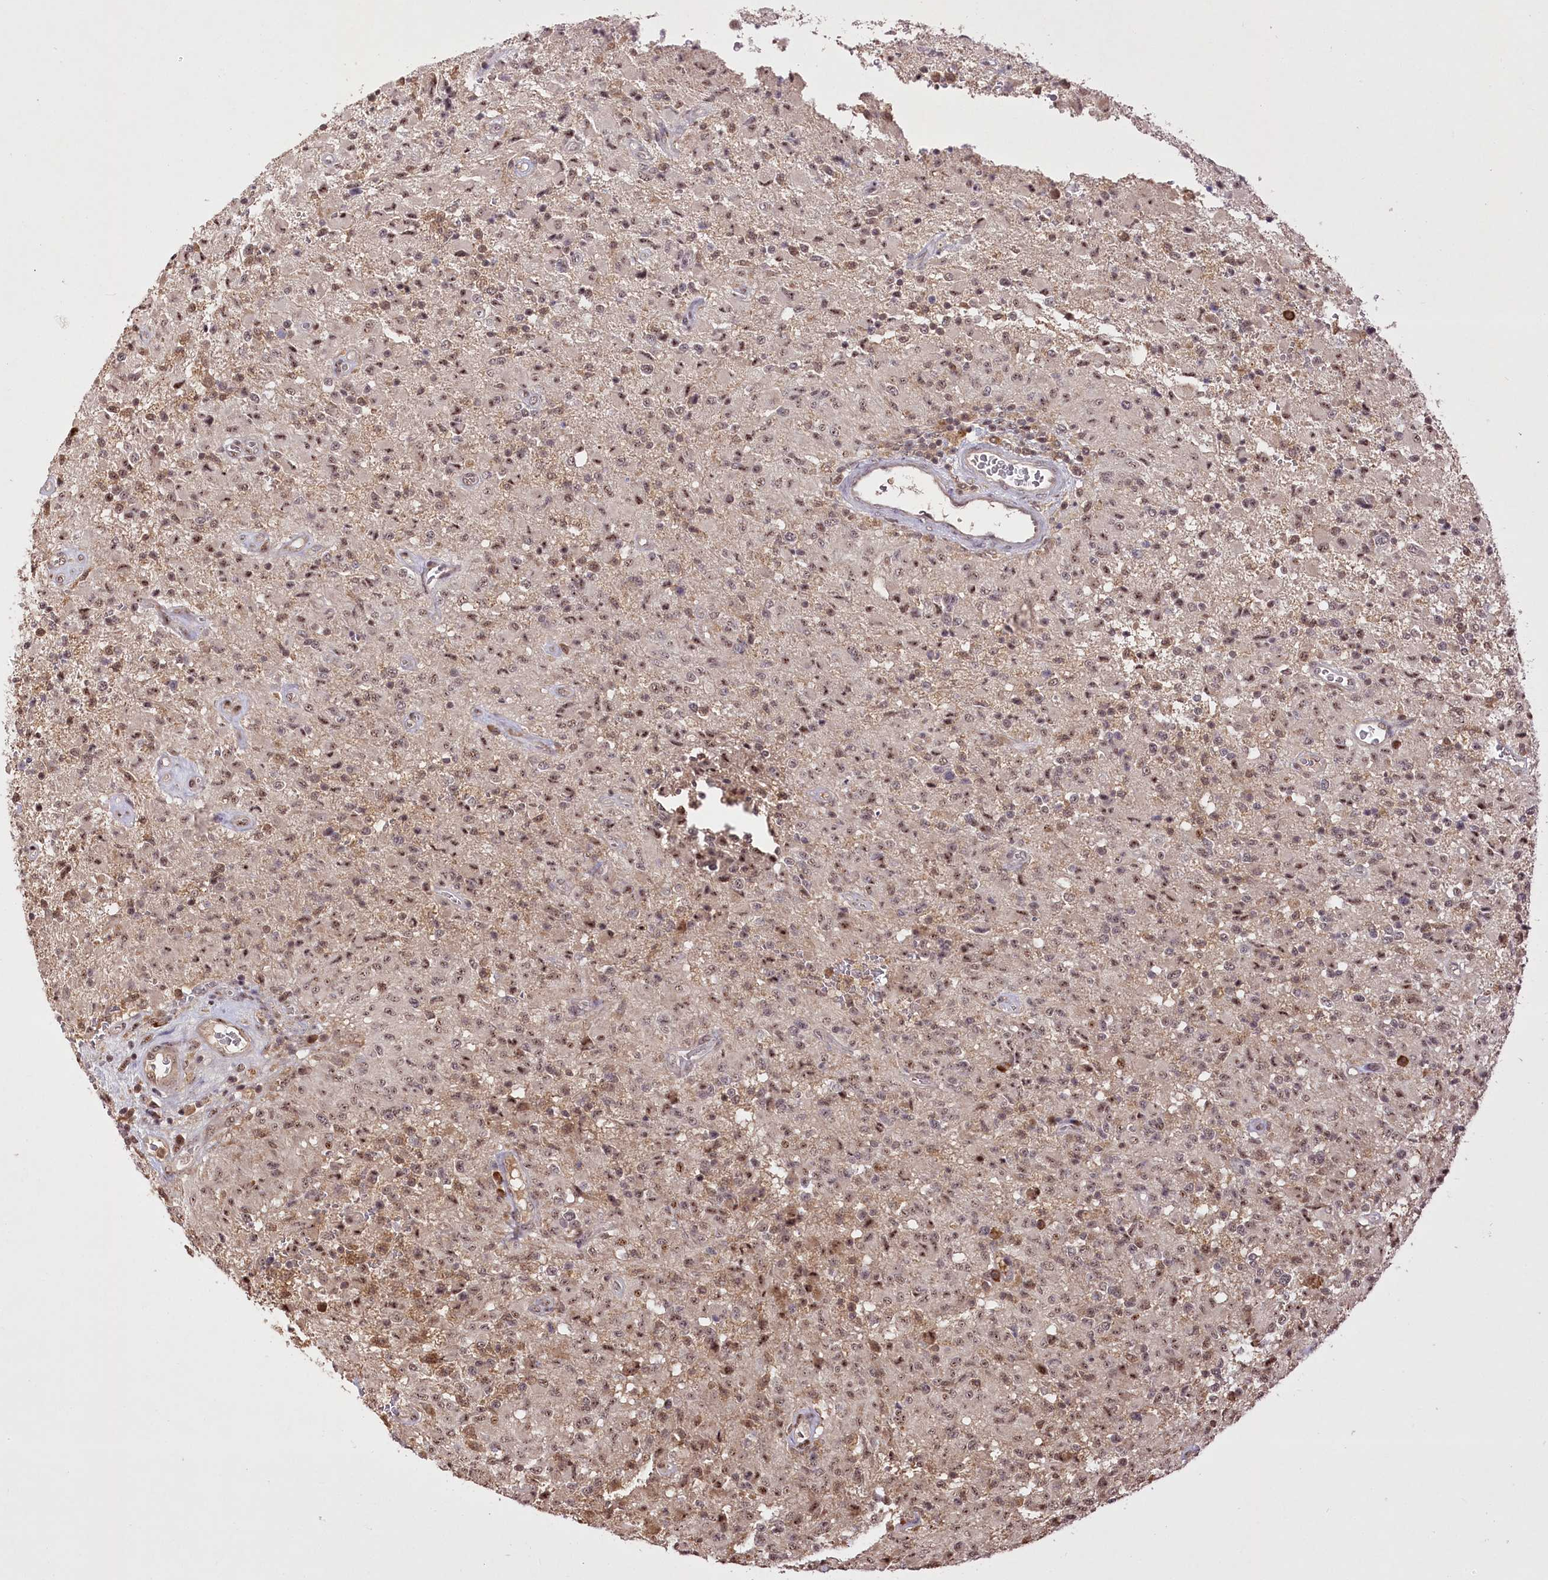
{"staining": {"intensity": "weak", "quantity": ">75%", "location": "nuclear"}, "tissue": "glioma", "cell_type": "Tumor cells", "image_type": "cancer", "snomed": [{"axis": "morphology", "description": "Glioma, malignant, High grade"}, {"axis": "topography", "description": "Brain"}], "caption": "Tumor cells exhibit weak nuclear positivity in approximately >75% of cells in glioma. Nuclei are stained in blue.", "gene": "PYROXD1", "patient": {"sex": "female", "age": 57}}